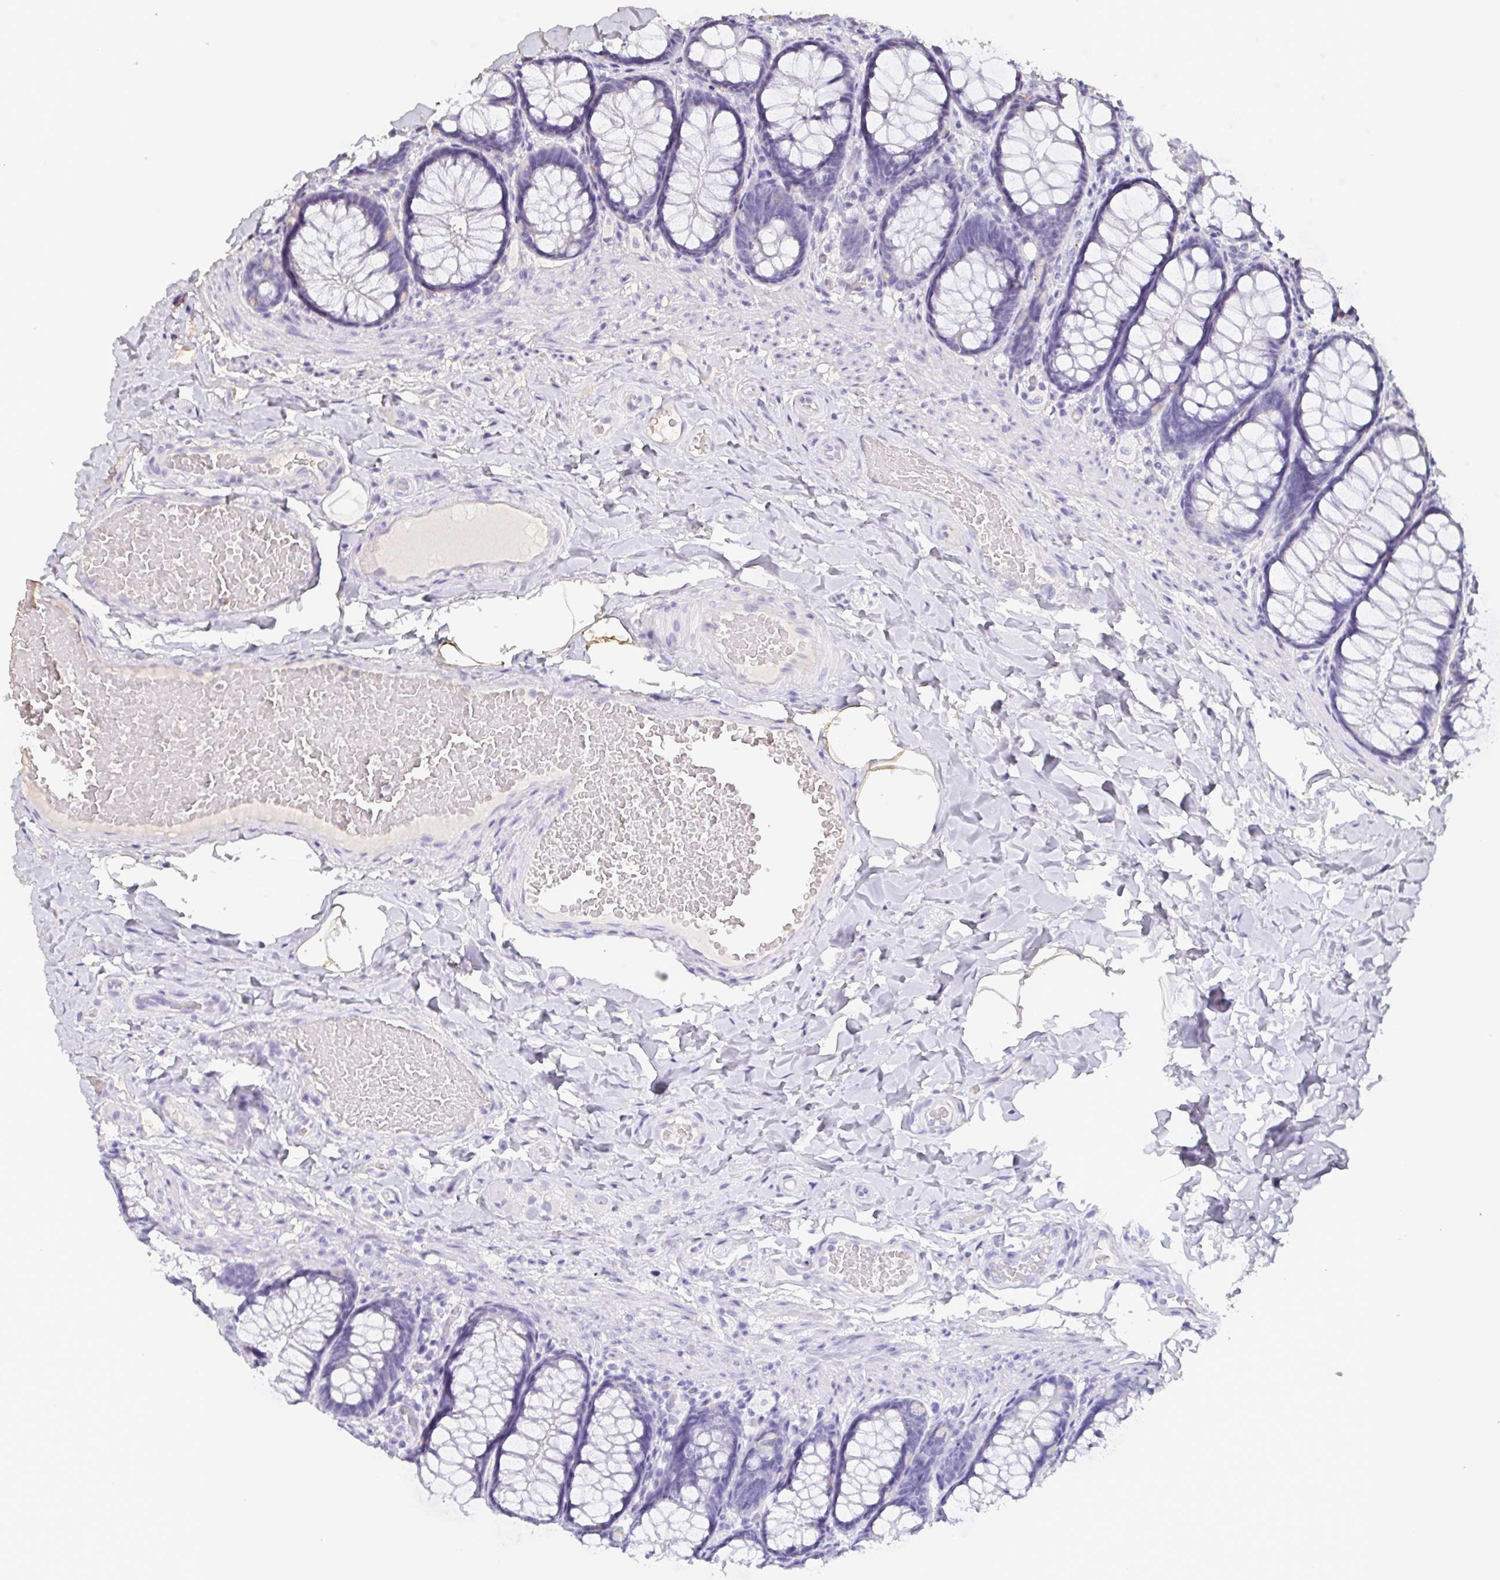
{"staining": {"intensity": "negative", "quantity": "none", "location": "none"}, "tissue": "colon", "cell_type": "Endothelial cells", "image_type": "normal", "snomed": [{"axis": "morphology", "description": "Normal tissue, NOS"}, {"axis": "topography", "description": "Colon"}], "caption": "Human colon stained for a protein using immunohistochemistry displays no positivity in endothelial cells.", "gene": "BPIFA2", "patient": {"sex": "male", "age": 47}}